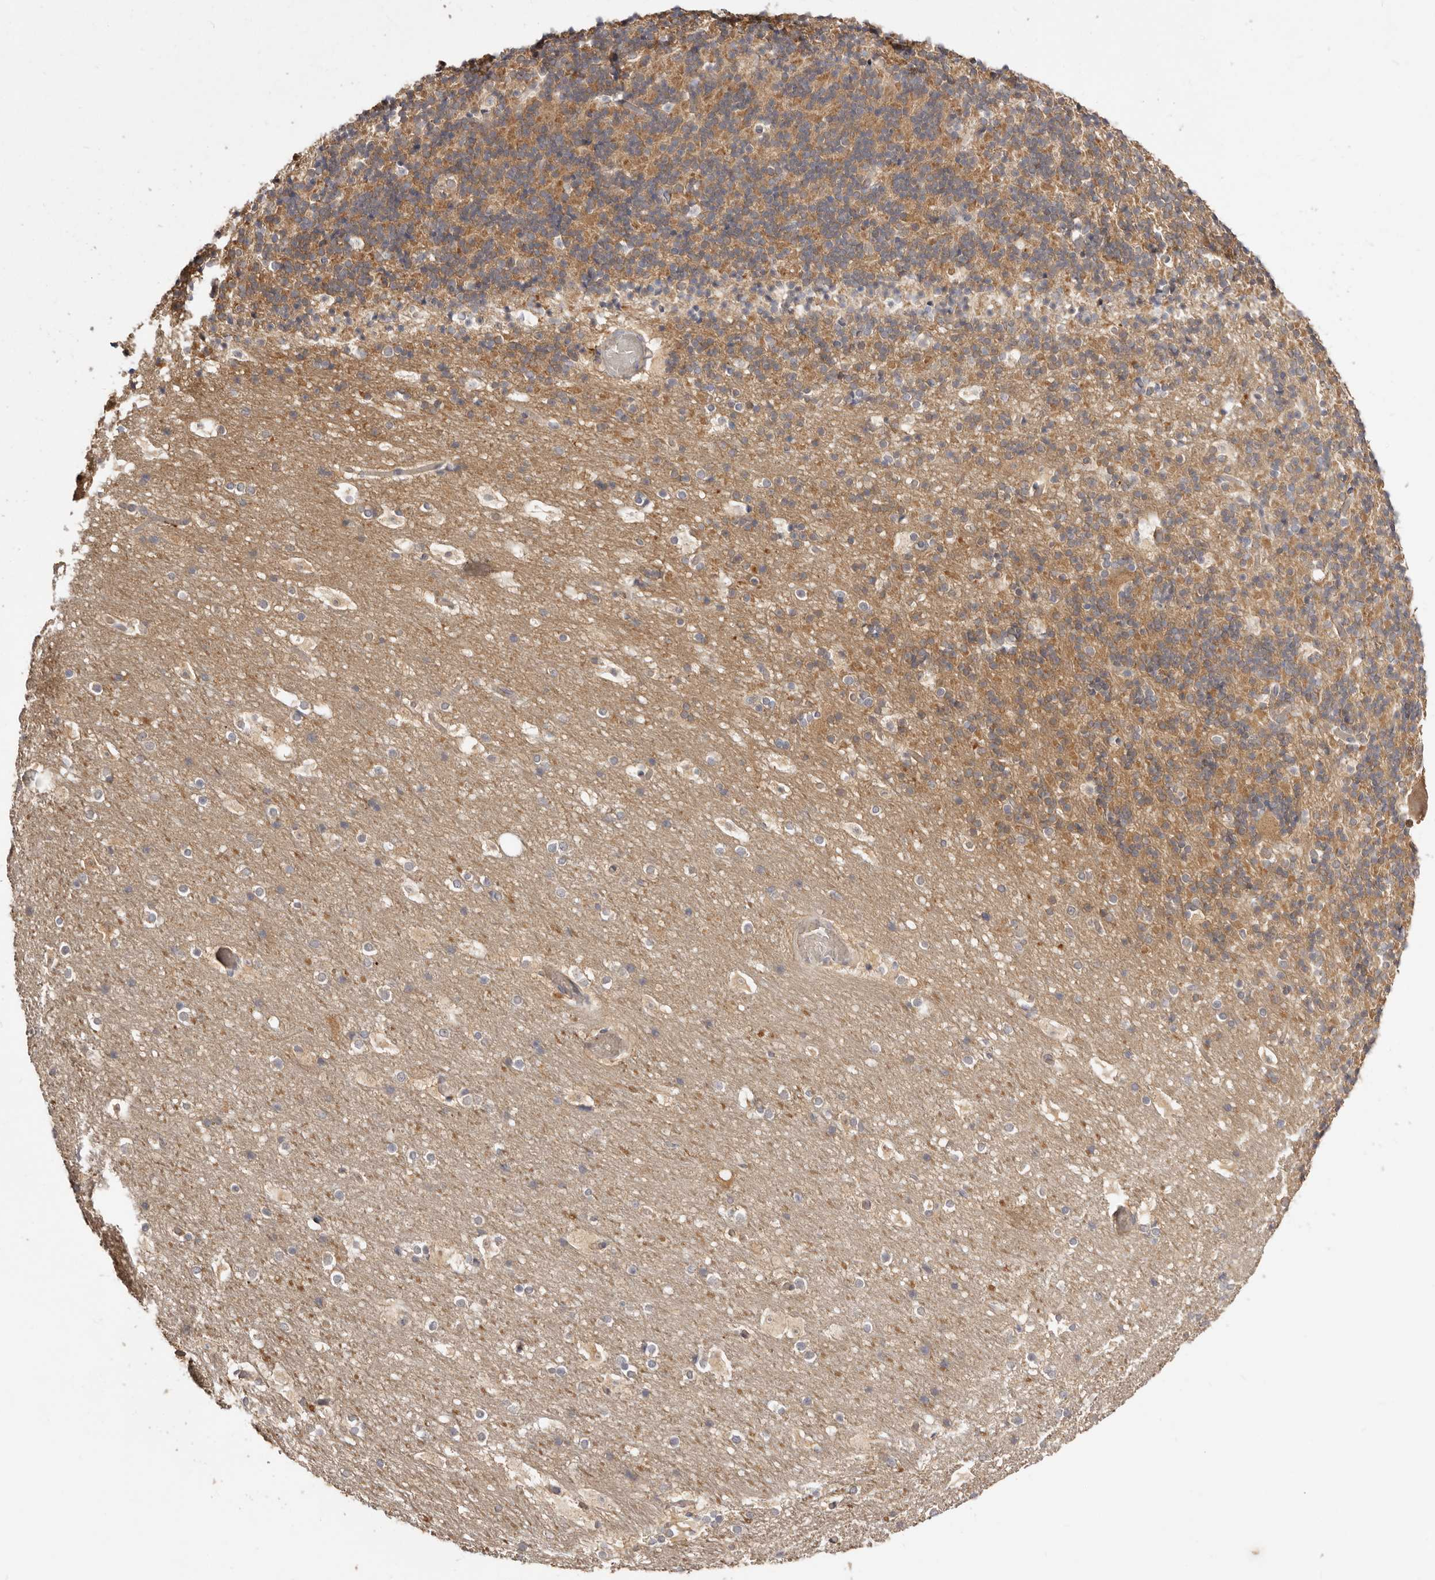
{"staining": {"intensity": "moderate", "quantity": "25%-75%", "location": "cytoplasmic/membranous"}, "tissue": "cerebellum", "cell_type": "Cells in granular layer", "image_type": "normal", "snomed": [{"axis": "morphology", "description": "Normal tissue, NOS"}, {"axis": "topography", "description": "Cerebellum"}], "caption": "IHC of benign cerebellum shows medium levels of moderate cytoplasmic/membranous staining in about 25%-75% of cells in granular layer. The protein is stained brown, and the nuclei are stained in blue (DAB (3,3'-diaminobenzidine) IHC with brightfield microscopy, high magnification).", "gene": "TC2N", "patient": {"sex": "male", "age": 57}}